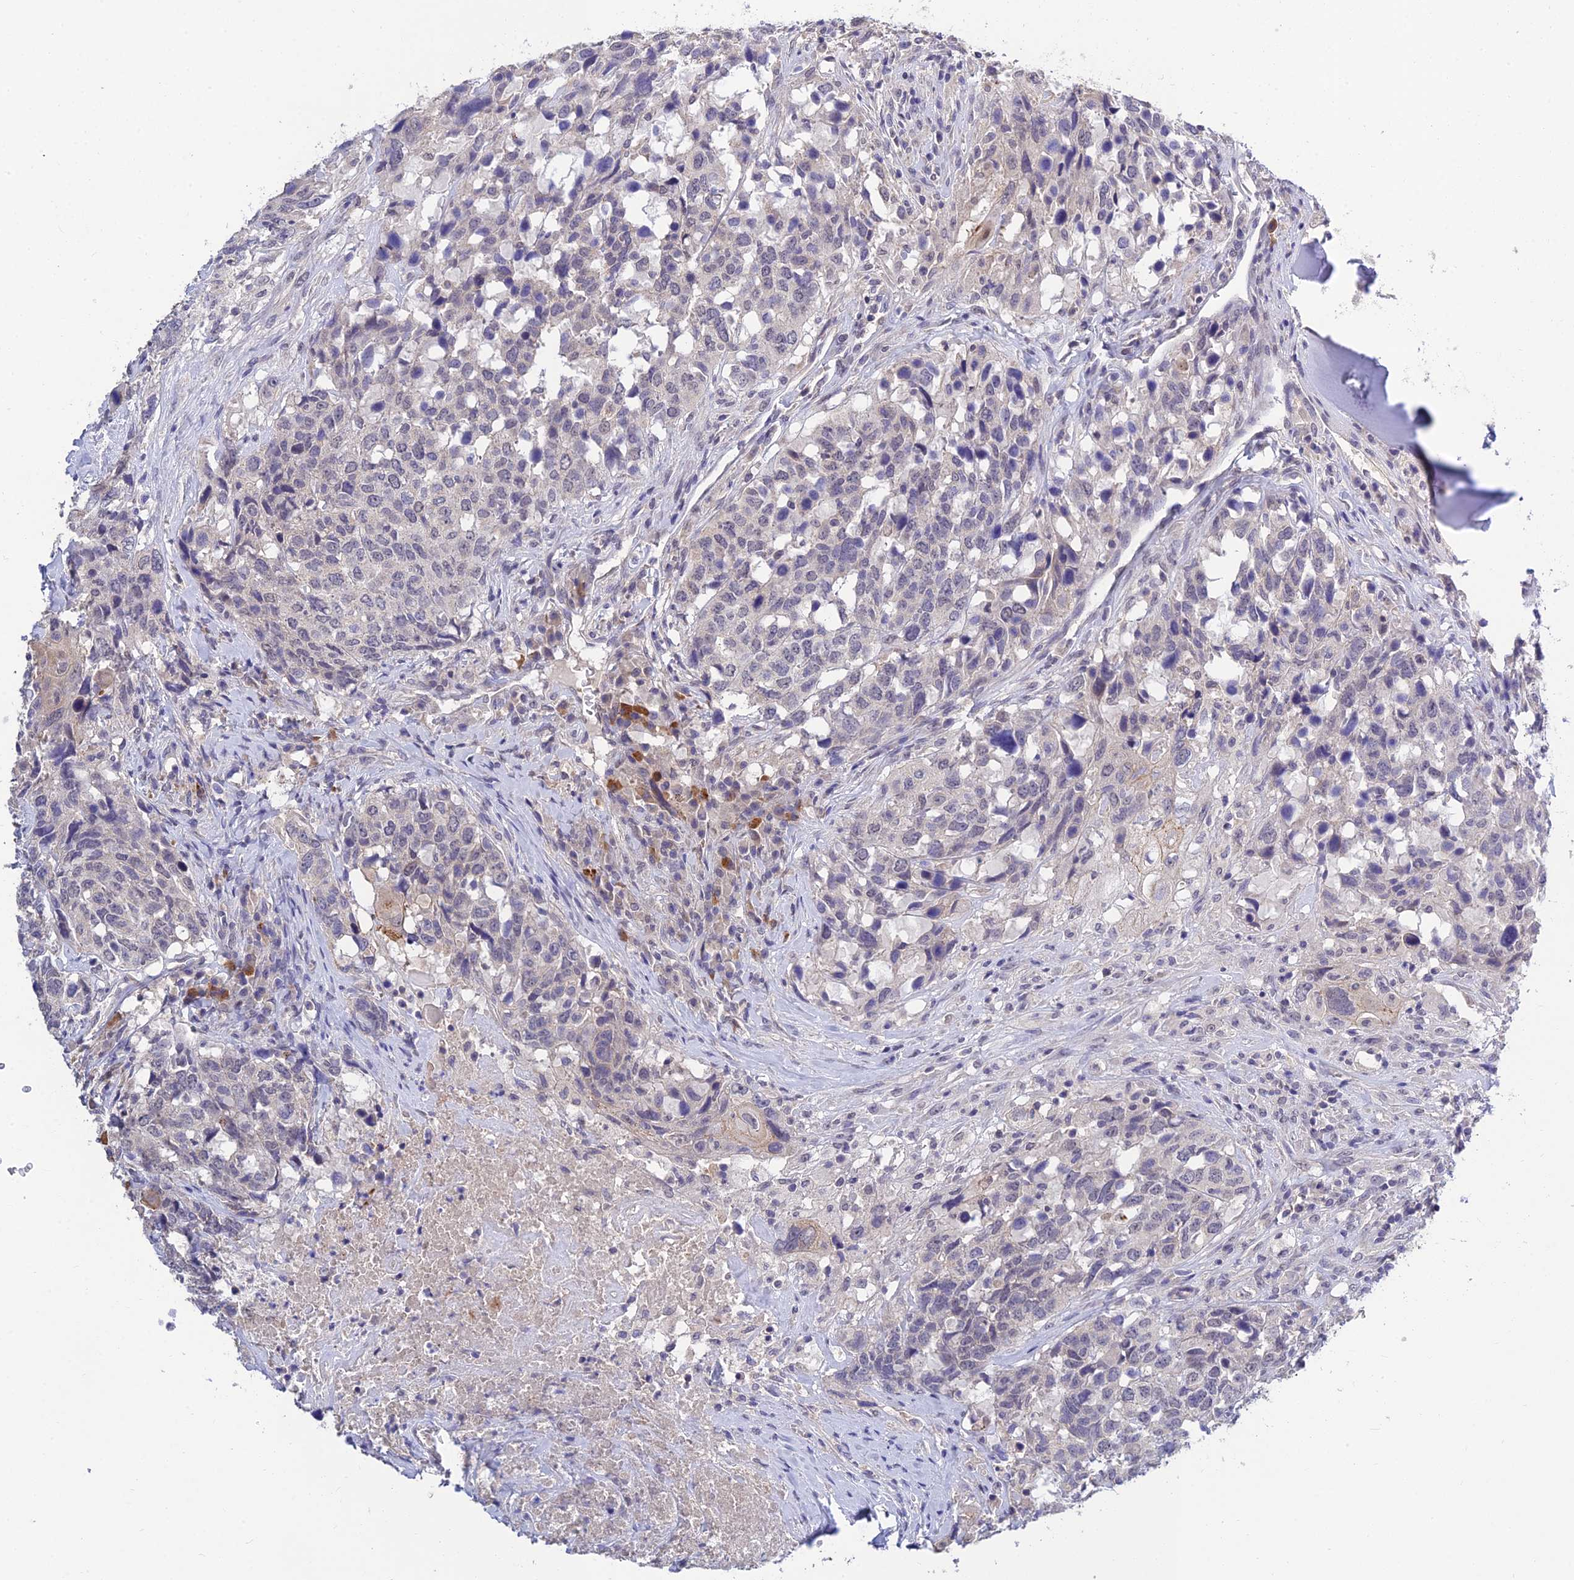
{"staining": {"intensity": "negative", "quantity": "none", "location": "none"}, "tissue": "head and neck cancer", "cell_type": "Tumor cells", "image_type": "cancer", "snomed": [{"axis": "morphology", "description": "Squamous cell carcinoma, NOS"}, {"axis": "topography", "description": "Head-Neck"}], "caption": "This is an IHC micrograph of human squamous cell carcinoma (head and neck). There is no staining in tumor cells.", "gene": "HOXB1", "patient": {"sex": "male", "age": 66}}